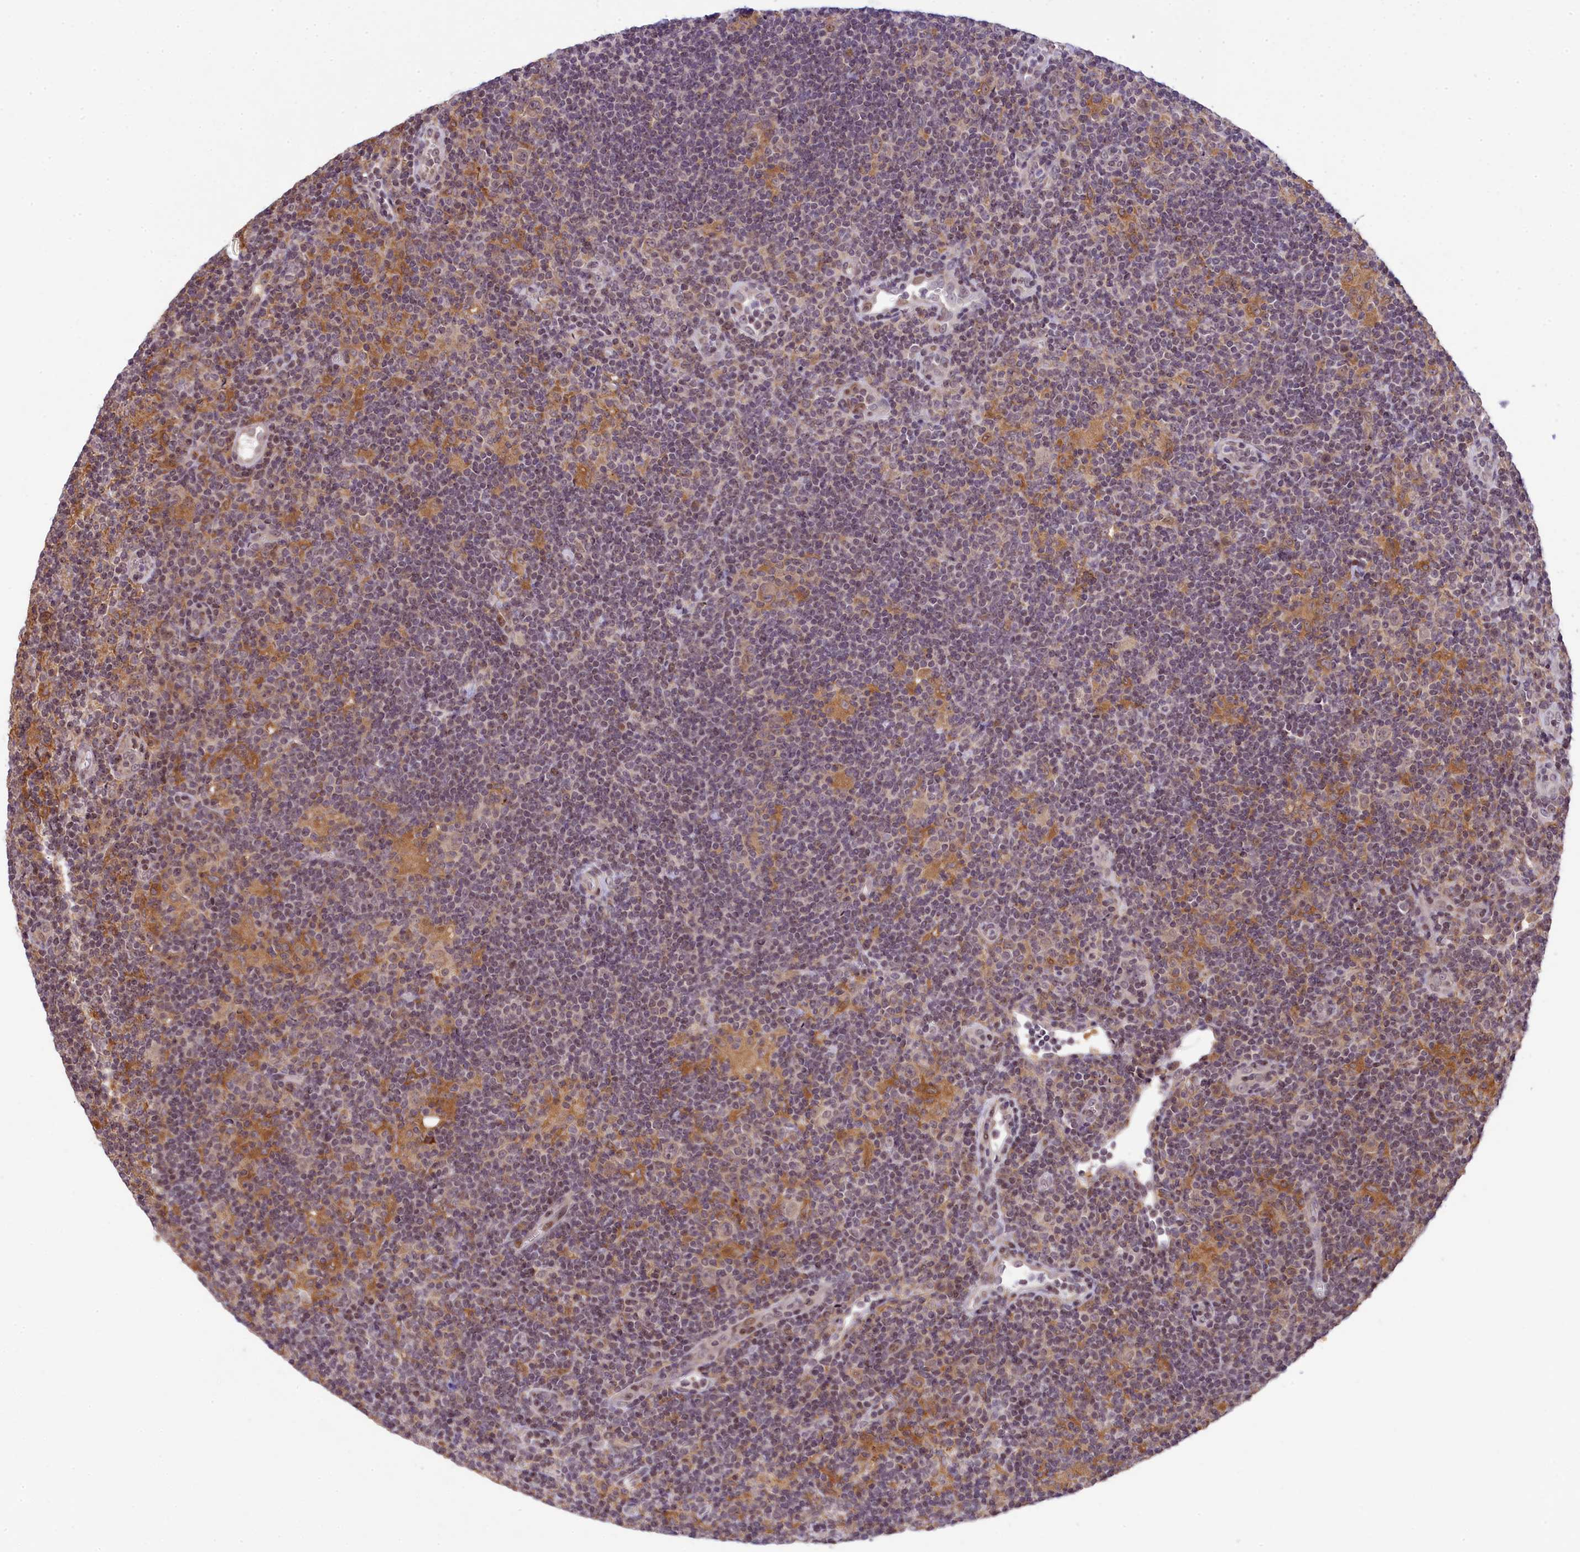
{"staining": {"intensity": "negative", "quantity": "none", "location": "none"}, "tissue": "lymphoma", "cell_type": "Tumor cells", "image_type": "cancer", "snomed": [{"axis": "morphology", "description": "Hodgkin's disease, NOS"}, {"axis": "topography", "description": "Lymph node"}], "caption": "The image reveals no staining of tumor cells in Hodgkin's disease.", "gene": "RBBP8", "patient": {"sex": "female", "age": 57}}